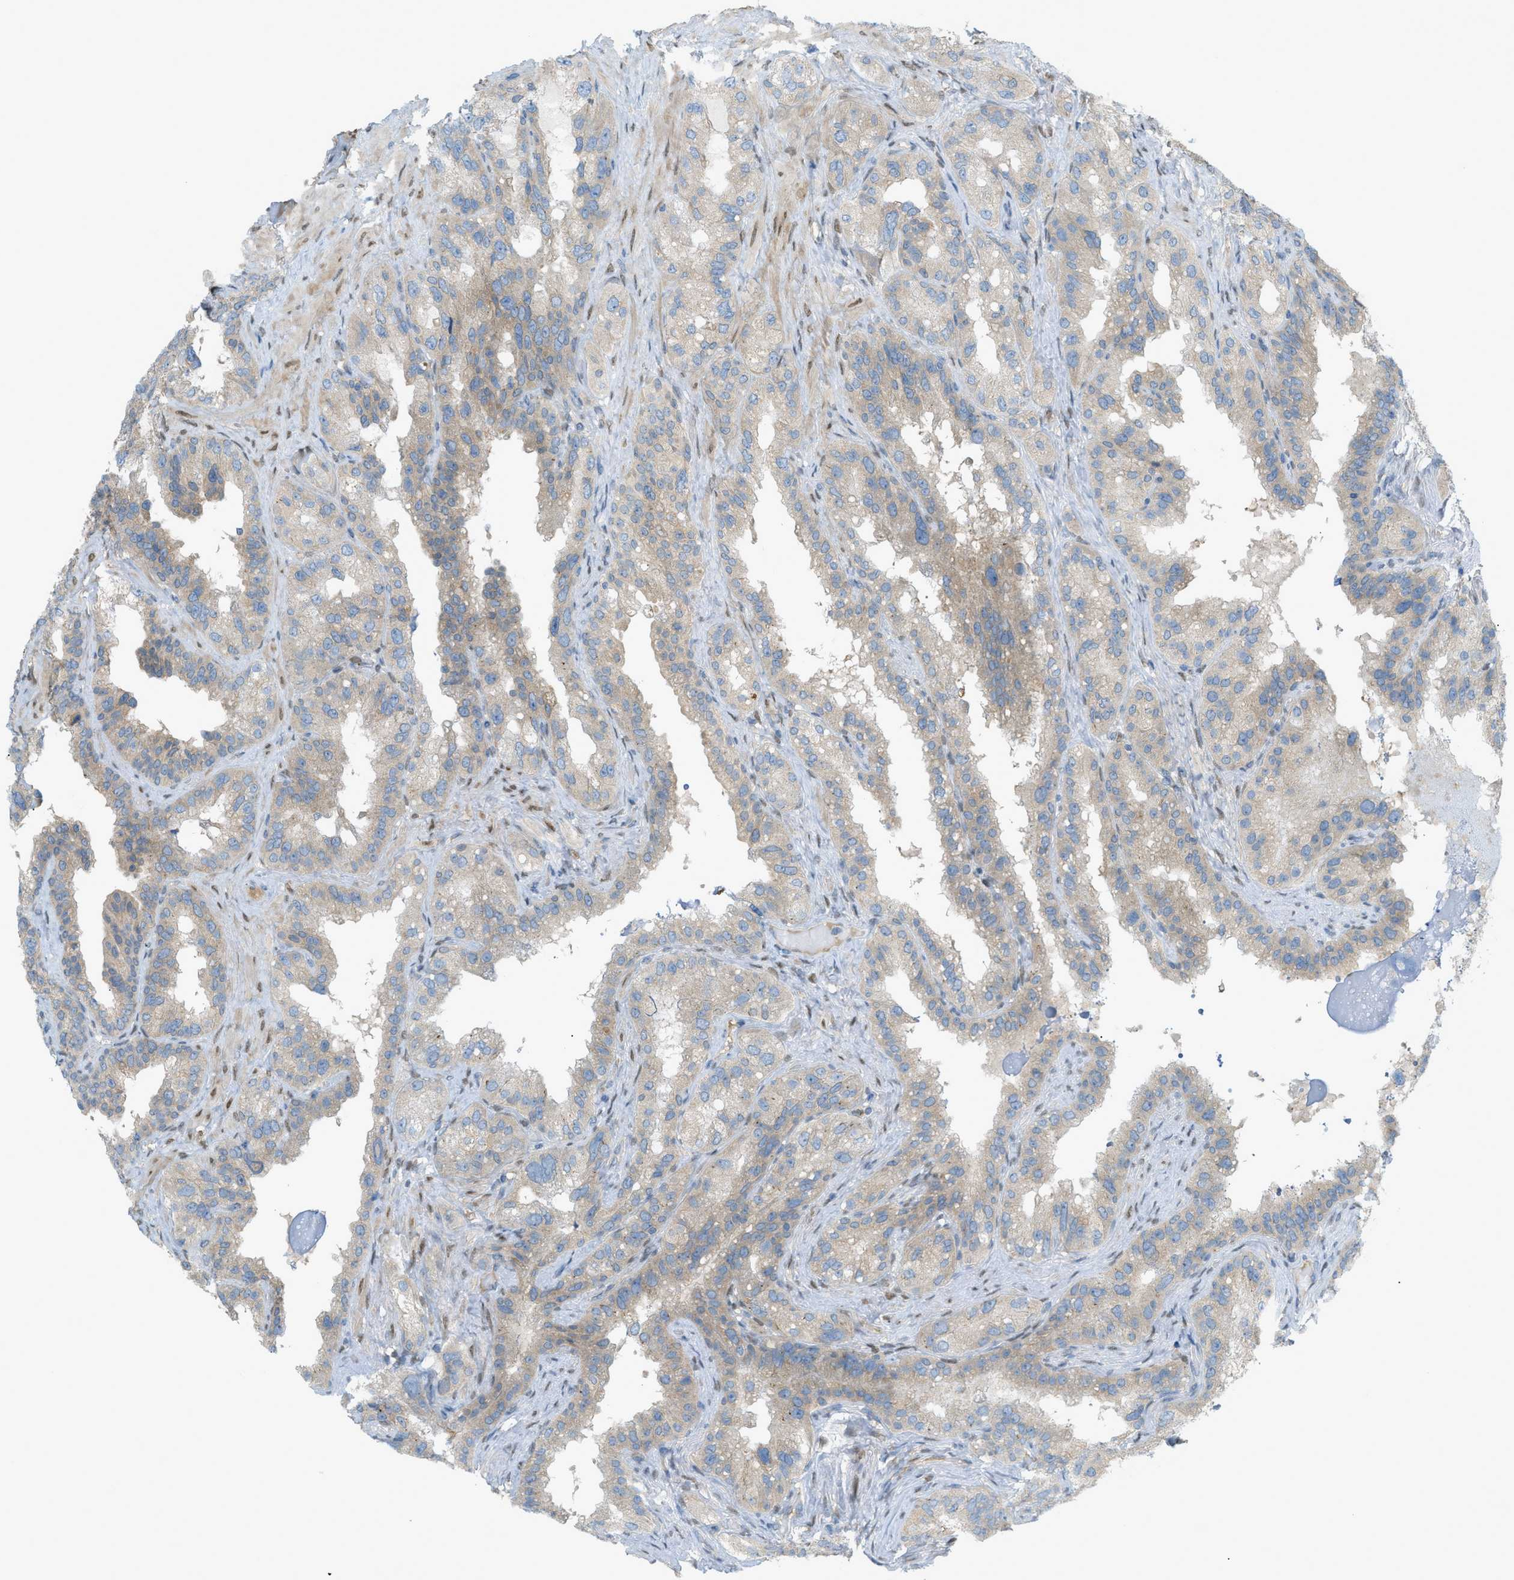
{"staining": {"intensity": "weak", "quantity": "<25%", "location": "cytoplasmic/membranous"}, "tissue": "seminal vesicle", "cell_type": "Glandular cells", "image_type": "normal", "snomed": [{"axis": "morphology", "description": "Normal tissue, NOS"}, {"axis": "topography", "description": "Seminal veicle"}], "caption": "The photomicrograph exhibits no significant expression in glandular cells of seminal vesicle. Nuclei are stained in blue.", "gene": "DYRK1A", "patient": {"sex": "male", "age": 68}}